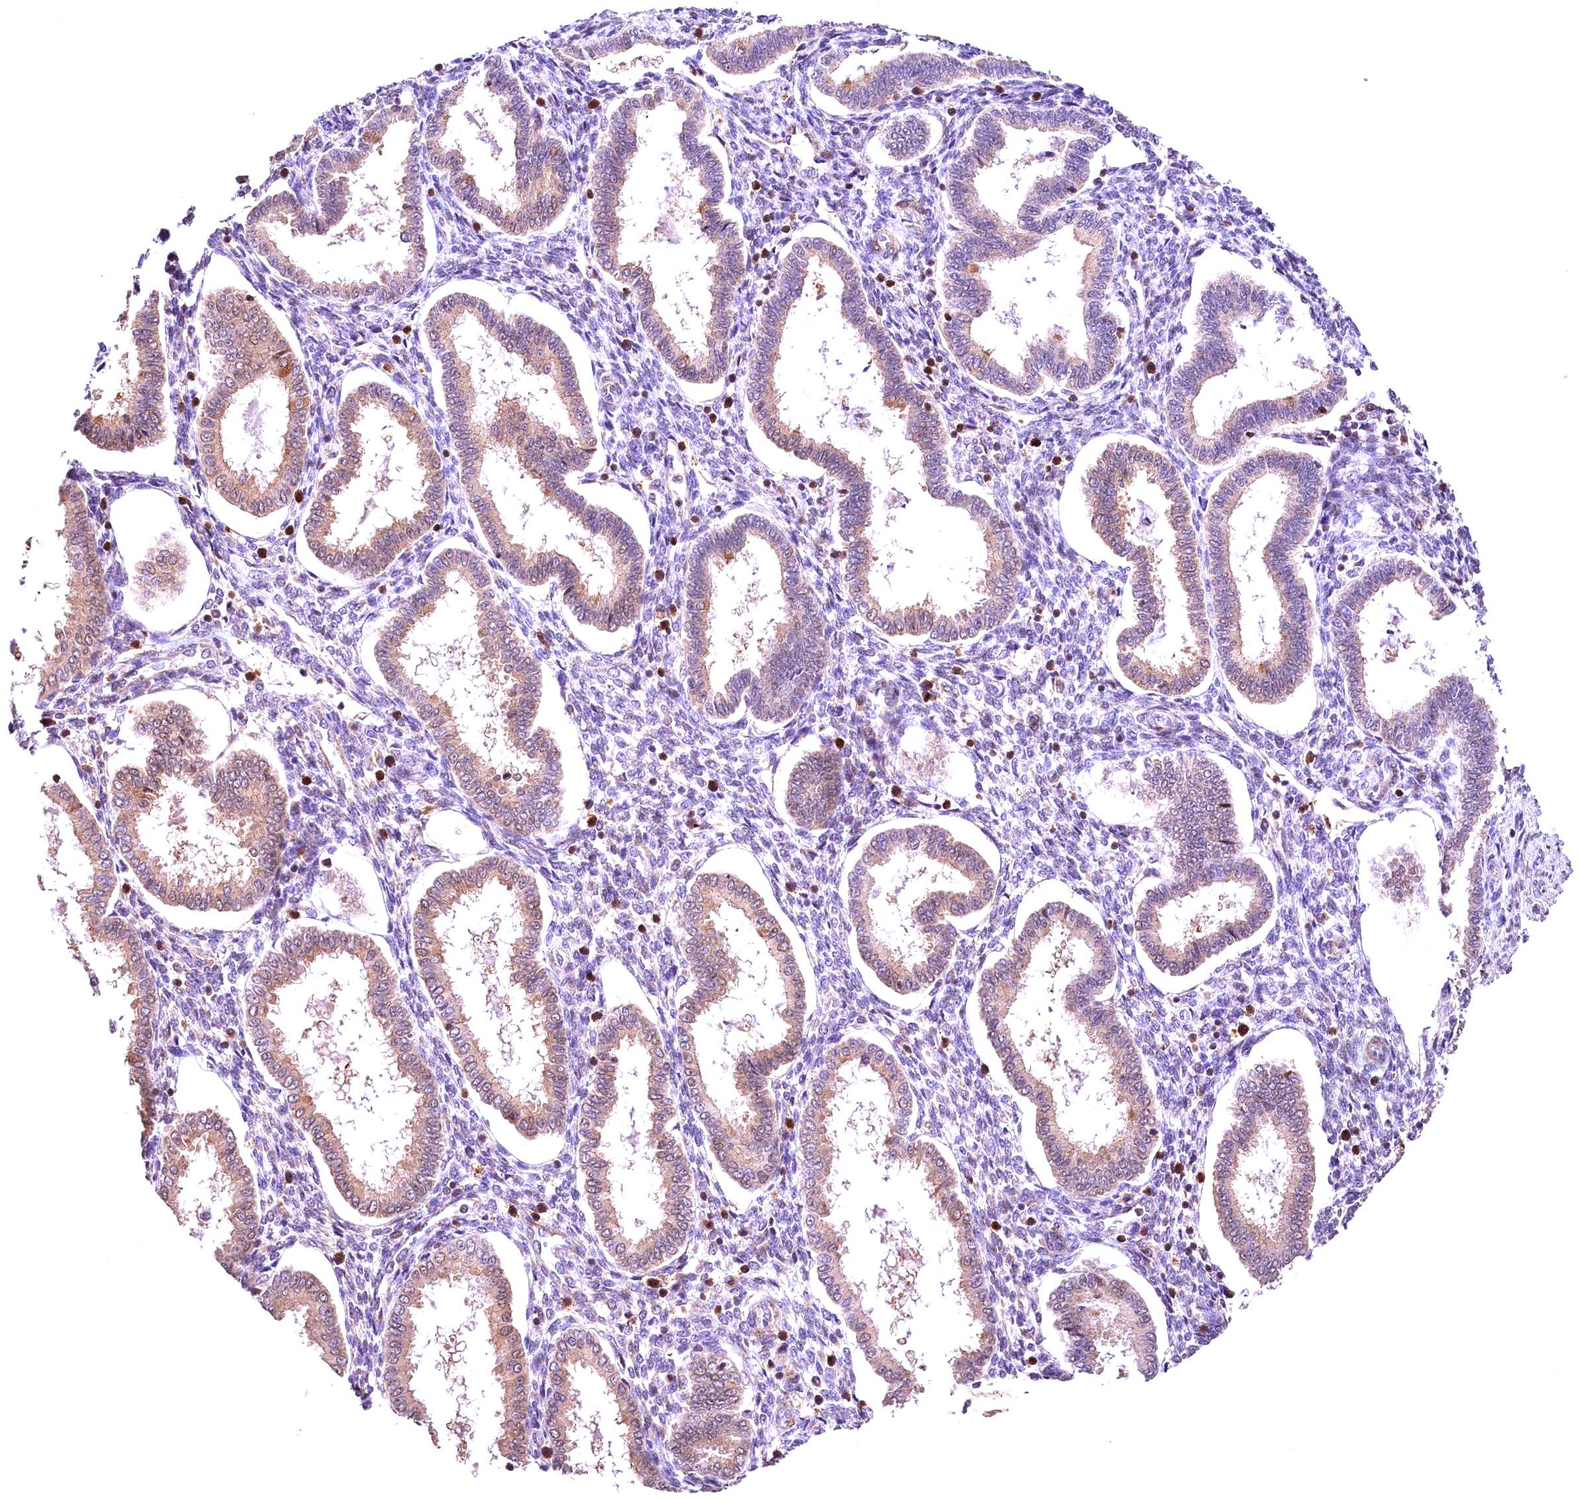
{"staining": {"intensity": "moderate", "quantity": "<25%", "location": "nuclear"}, "tissue": "endometrium", "cell_type": "Cells in endometrial stroma", "image_type": "normal", "snomed": [{"axis": "morphology", "description": "Normal tissue, NOS"}, {"axis": "topography", "description": "Endometrium"}], "caption": "The image shows staining of normal endometrium, revealing moderate nuclear protein positivity (brown color) within cells in endometrial stroma.", "gene": "CHORDC1", "patient": {"sex": "female", "age": 24}}